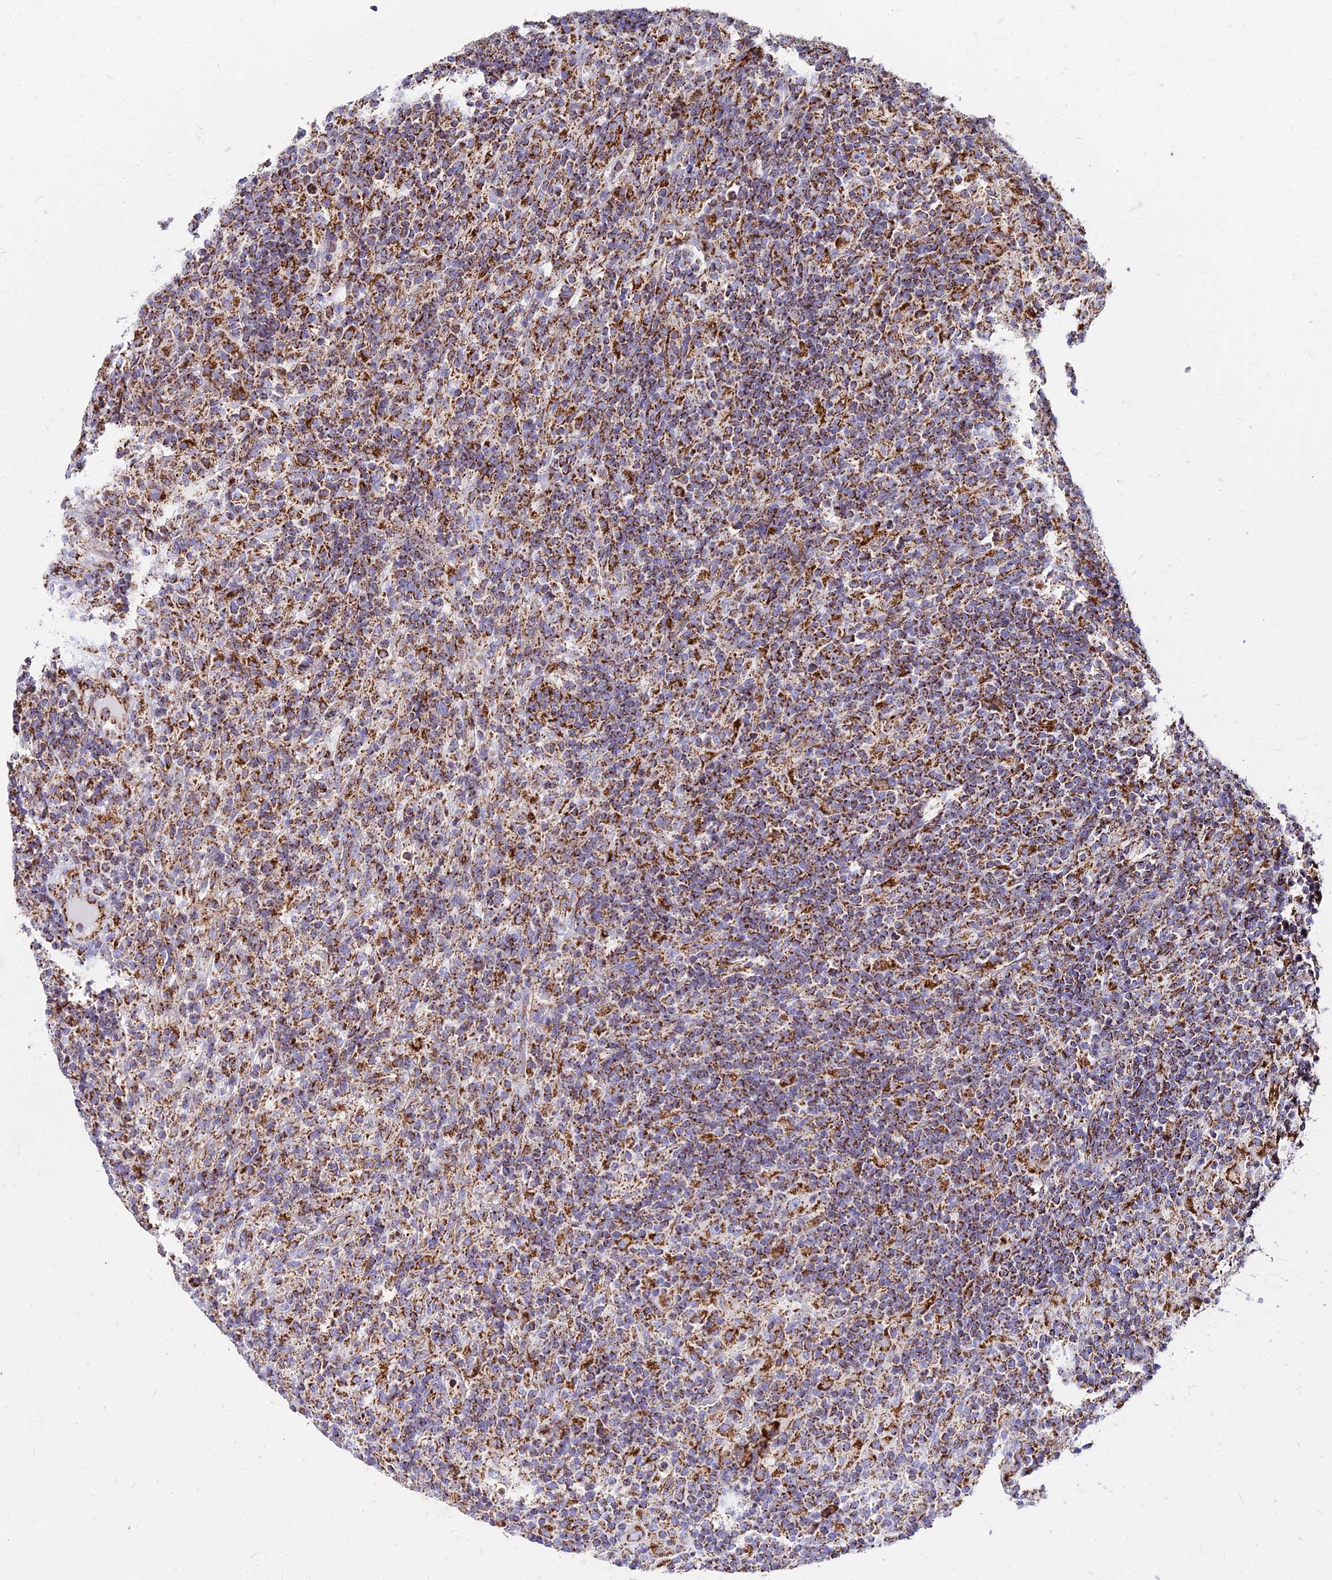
{"staining": {"intensity": "moderate", "quantity": ">75%", "location": "cytoplasmic/membranous"}, "tissue": "lymphoma", "cell_type": "Tumor cells", "image_type": "cancer", "snomed": [{"axis": "morphology", "description": "Hodgkin's disease, NOS"}, {"axis": "topography", "description": "Lymph node"}], "caption": "A medium amount of moderate cytoplasmic/membranous expression is present in about >75% of tumor cells in lymphoma tissue.", "gene": "DLD", "patient": {"sex": "male", "age": 70}}